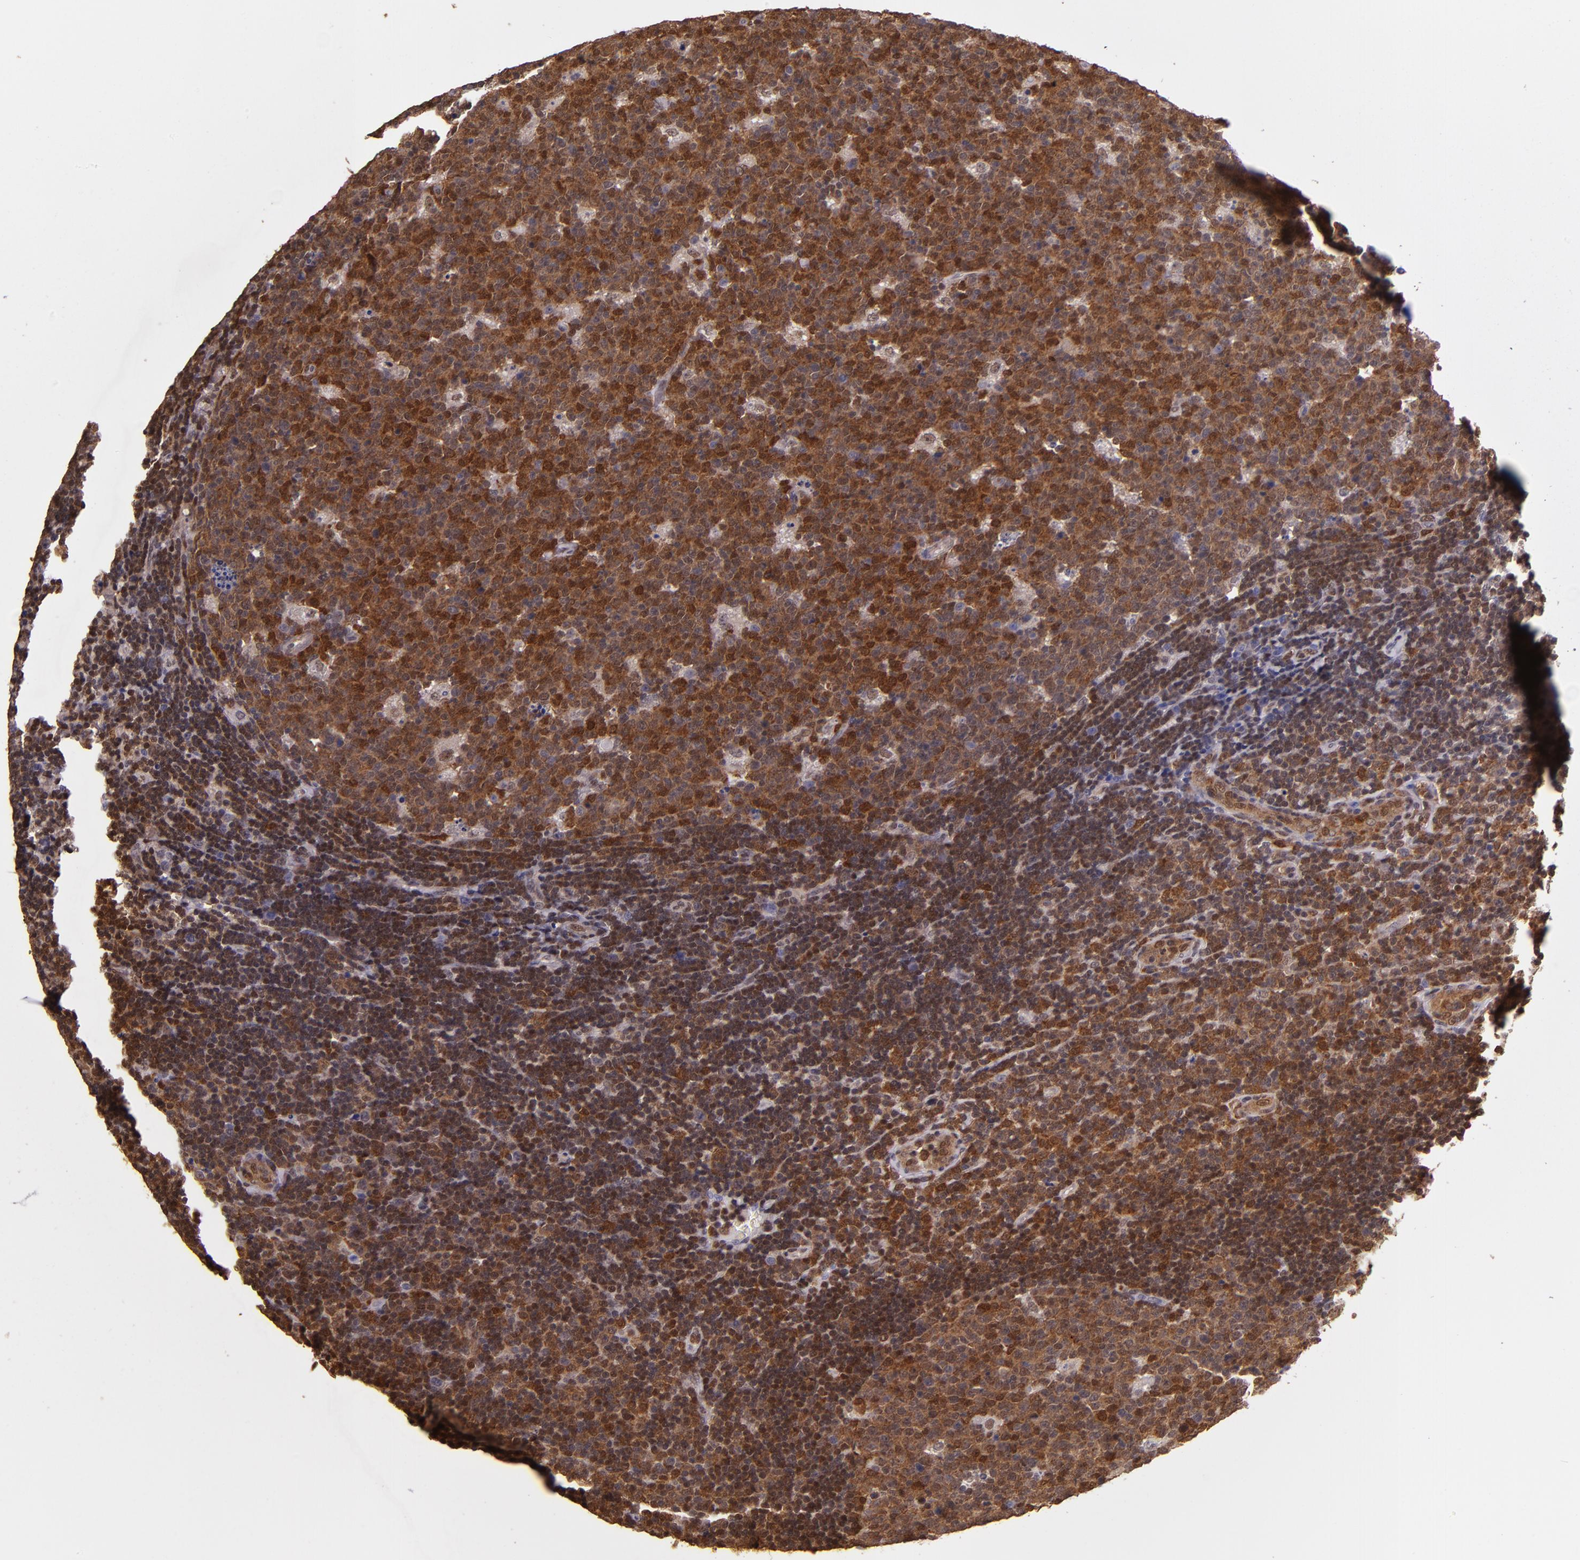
{"staining": {"intensity": "strong", "quantity": ">75%", "location": "cytoplasmic/membranous,nuclear"}, "tissue": "lymph node", "cell_type": "Germinal center cells", "image_type": "normal", "snomed": [{"axis": "morphology", "description": "Normal tissue, NOS"}, {"axis": "topography", "description": "Lymph node"}, {"axis": "topography", "description": "Salivary gland"}], "caption": "This image demonstrates immunohistochemistry (IHC) staining of unremarkable human lymph node, with high strong cytoplasmic/membranous,nuclear expression in about >75% of germinal center cells.", "gene": "STAT6", "patient": {"sex": "male", "age": 8}}